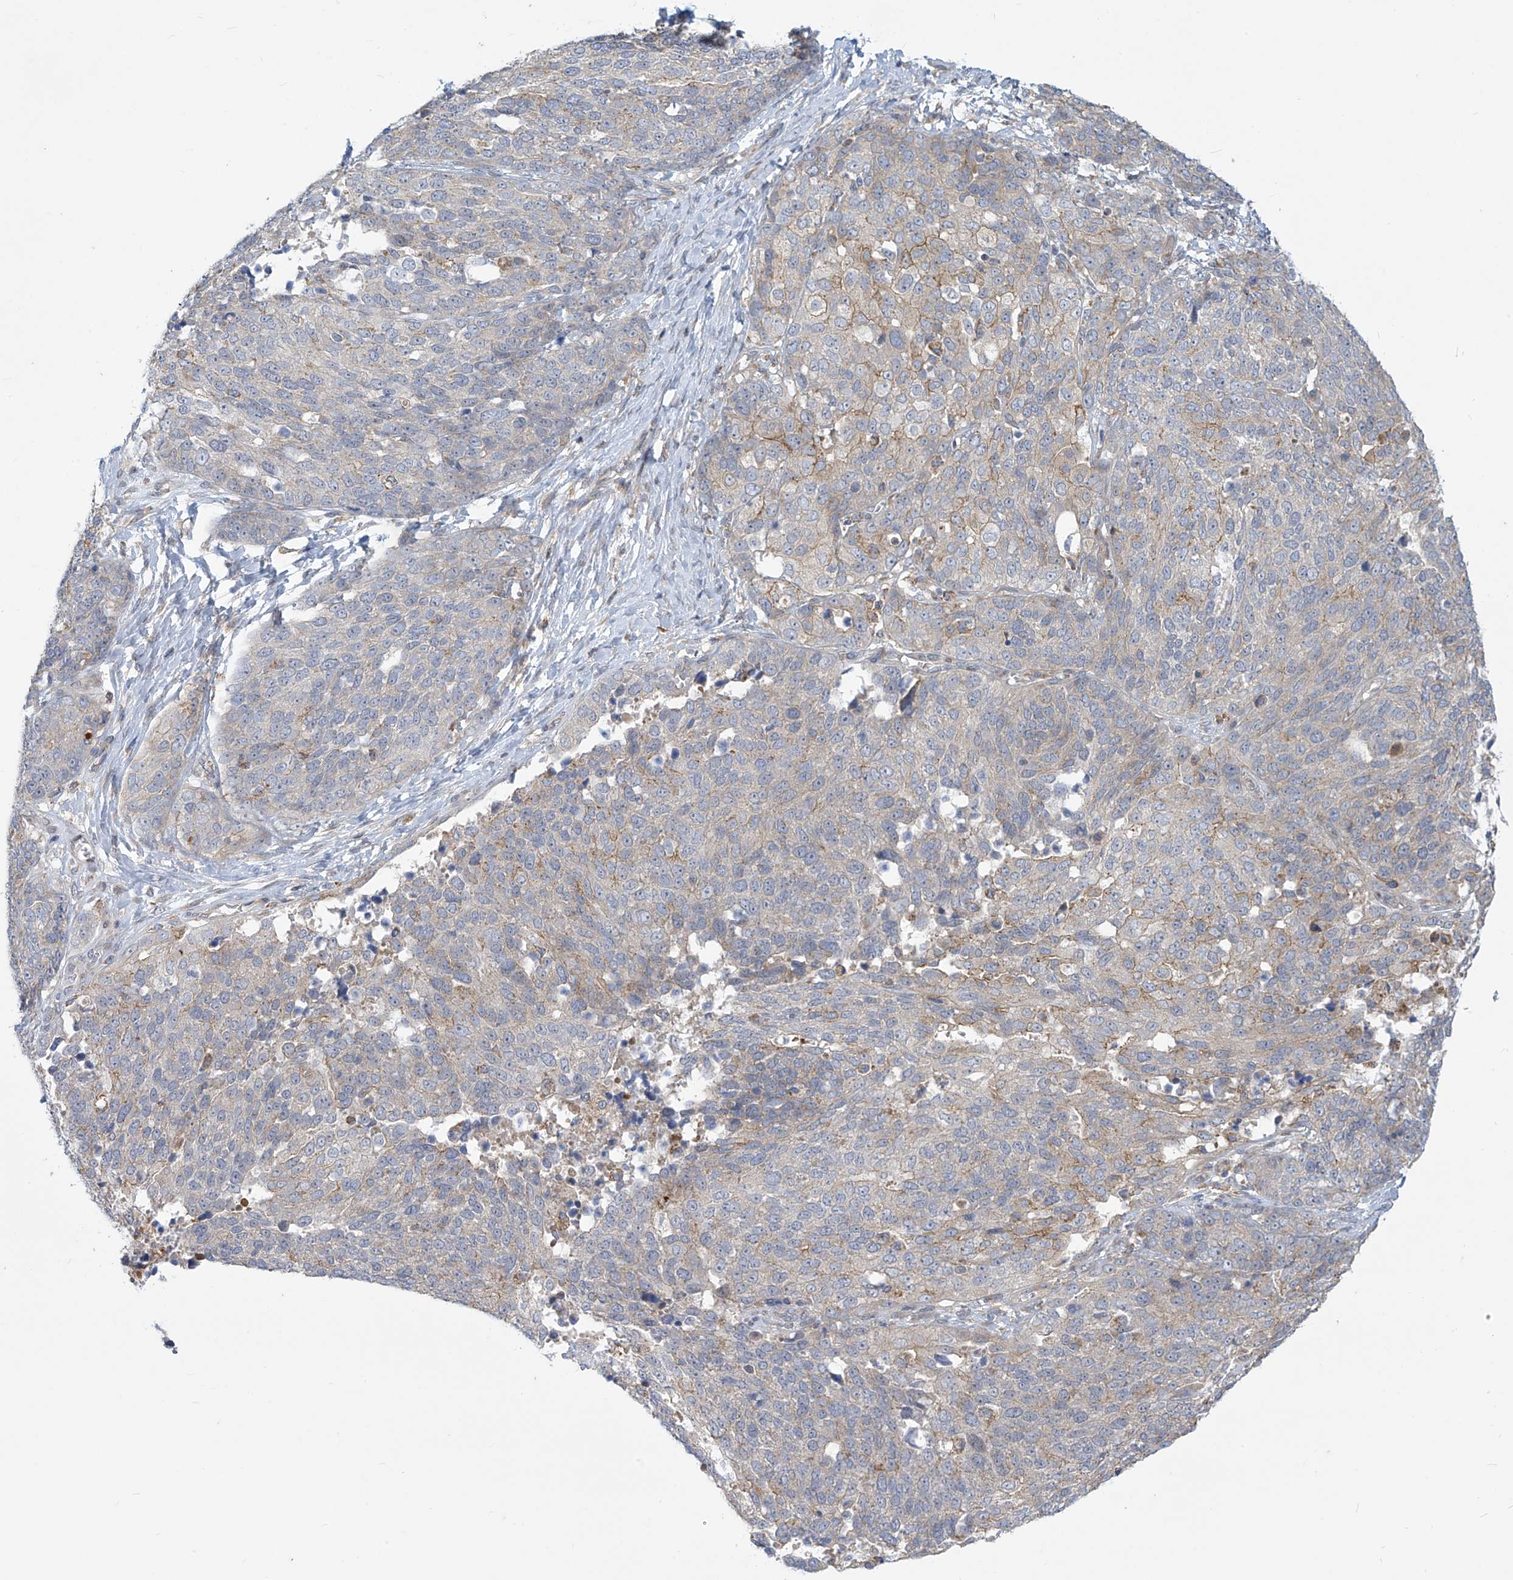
{"staining": {"intensity": "weak", "quantity": "<25%", "location": "cytoplasmic/membranous"}, "tissue": "ovarian cancer", "cell_type": "Tumor cells", "image_type": "cancer", "snomed": [{"axis": "morphology", "description": "Cystadenocarcinoma, serous, NOS"}, {"axis": "topography", "description": "Ovary"}], "caption": "This is an immunohistochemistry (IHC) micrograph of serous cystadenocarcinoma (ovarian). There is no staining in tumor cells.", "gene": "ADAT2", "patient": {"sex": "female", "age": 44}}